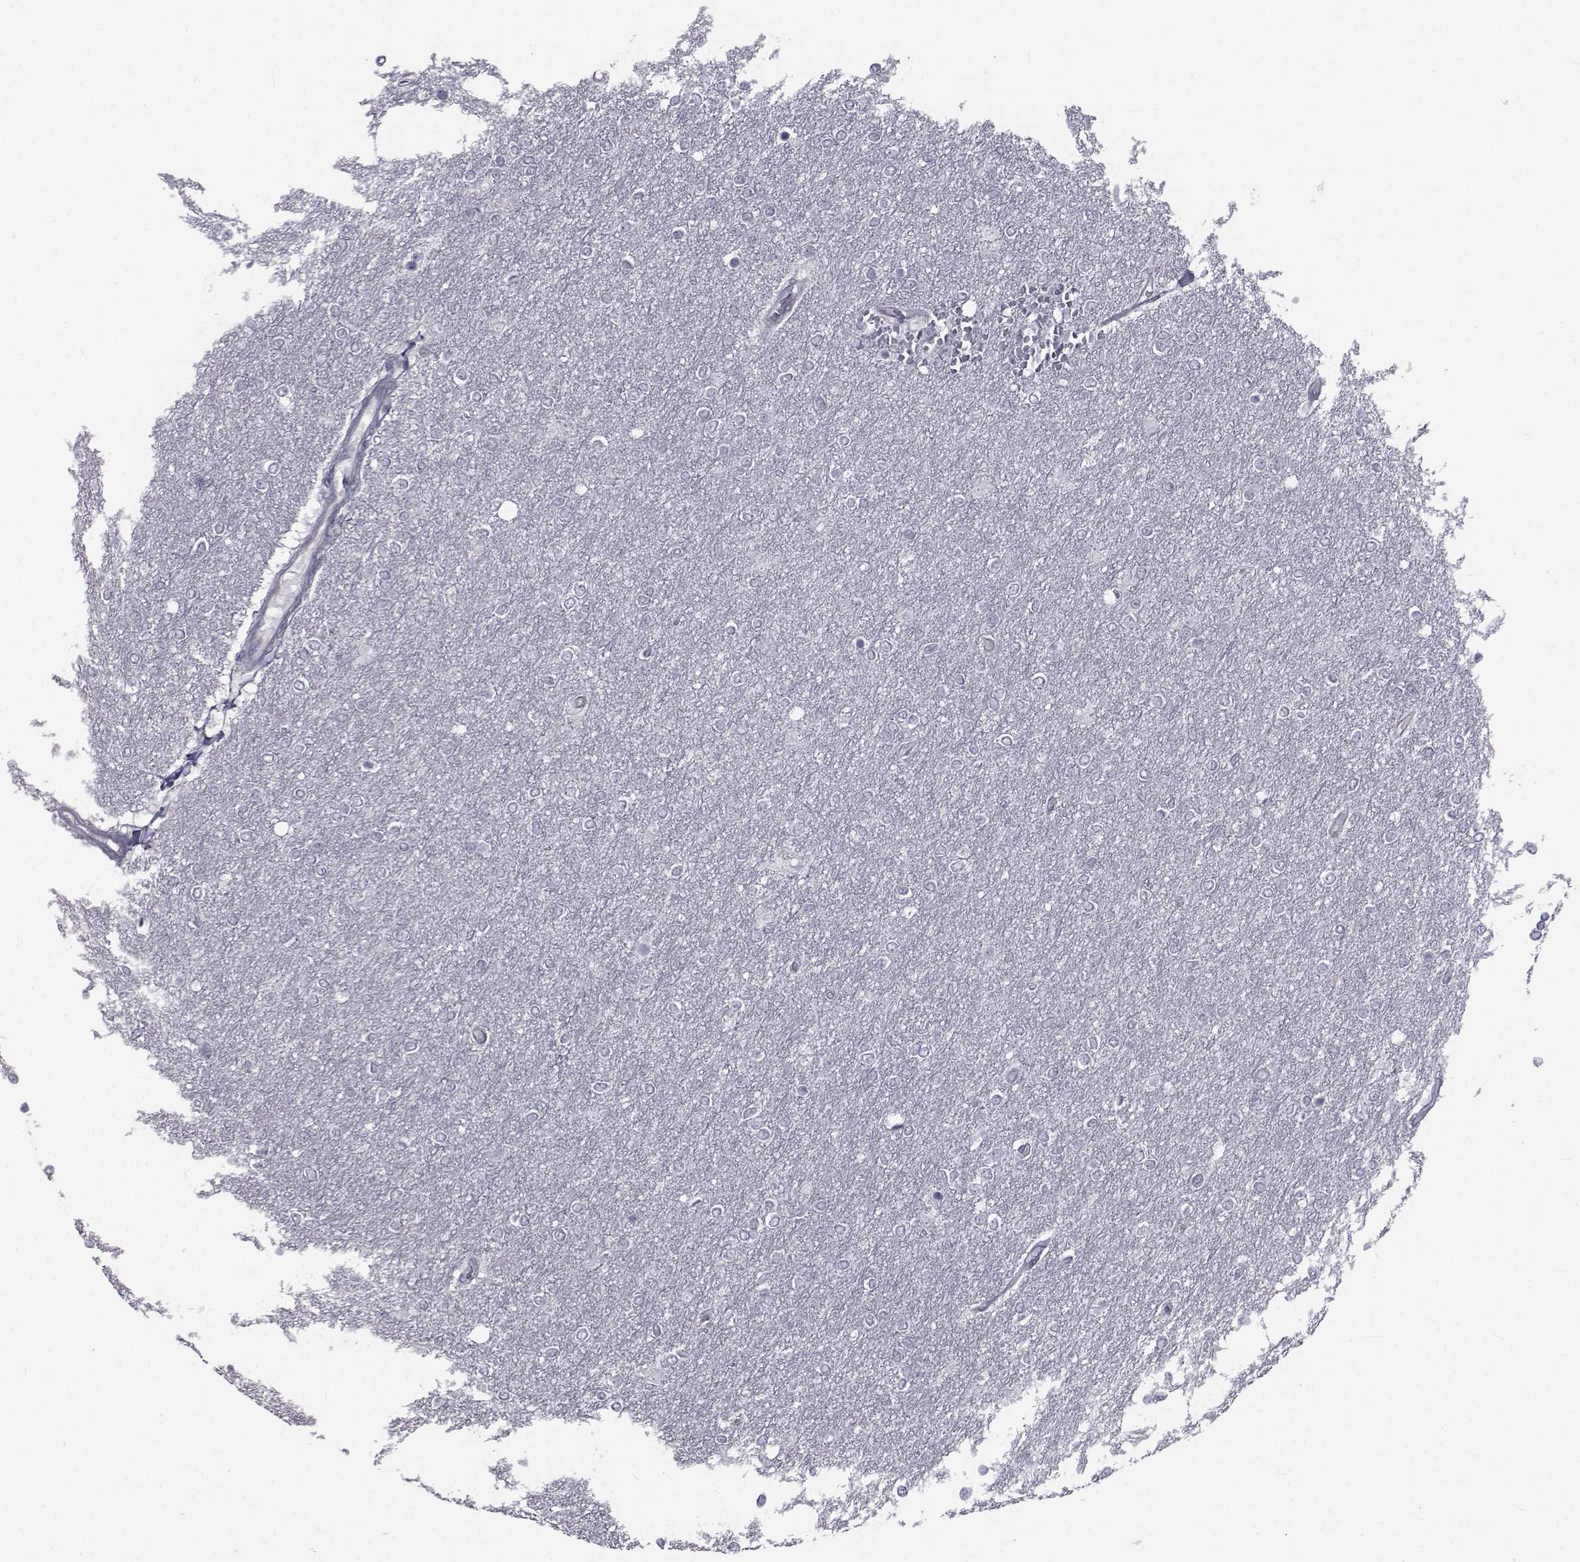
{"staining": {"intensity": "negative", "quantity": "none", "location": "none"}, "tissue": "glioma", "cell_type": "Tumor cells", "image_type": "cancer", "snomed": [{"axis": "morphology", "description": "Glioma, malignant, High grade"}, {"axis": "topography", "description": "Brain"}], "caption": "Immunohistochemical staining of human glioma exhibits no significant staining in tumor cells.", "gene": "SLC30A10", "patient": {"sex": "female", "age": 61}}